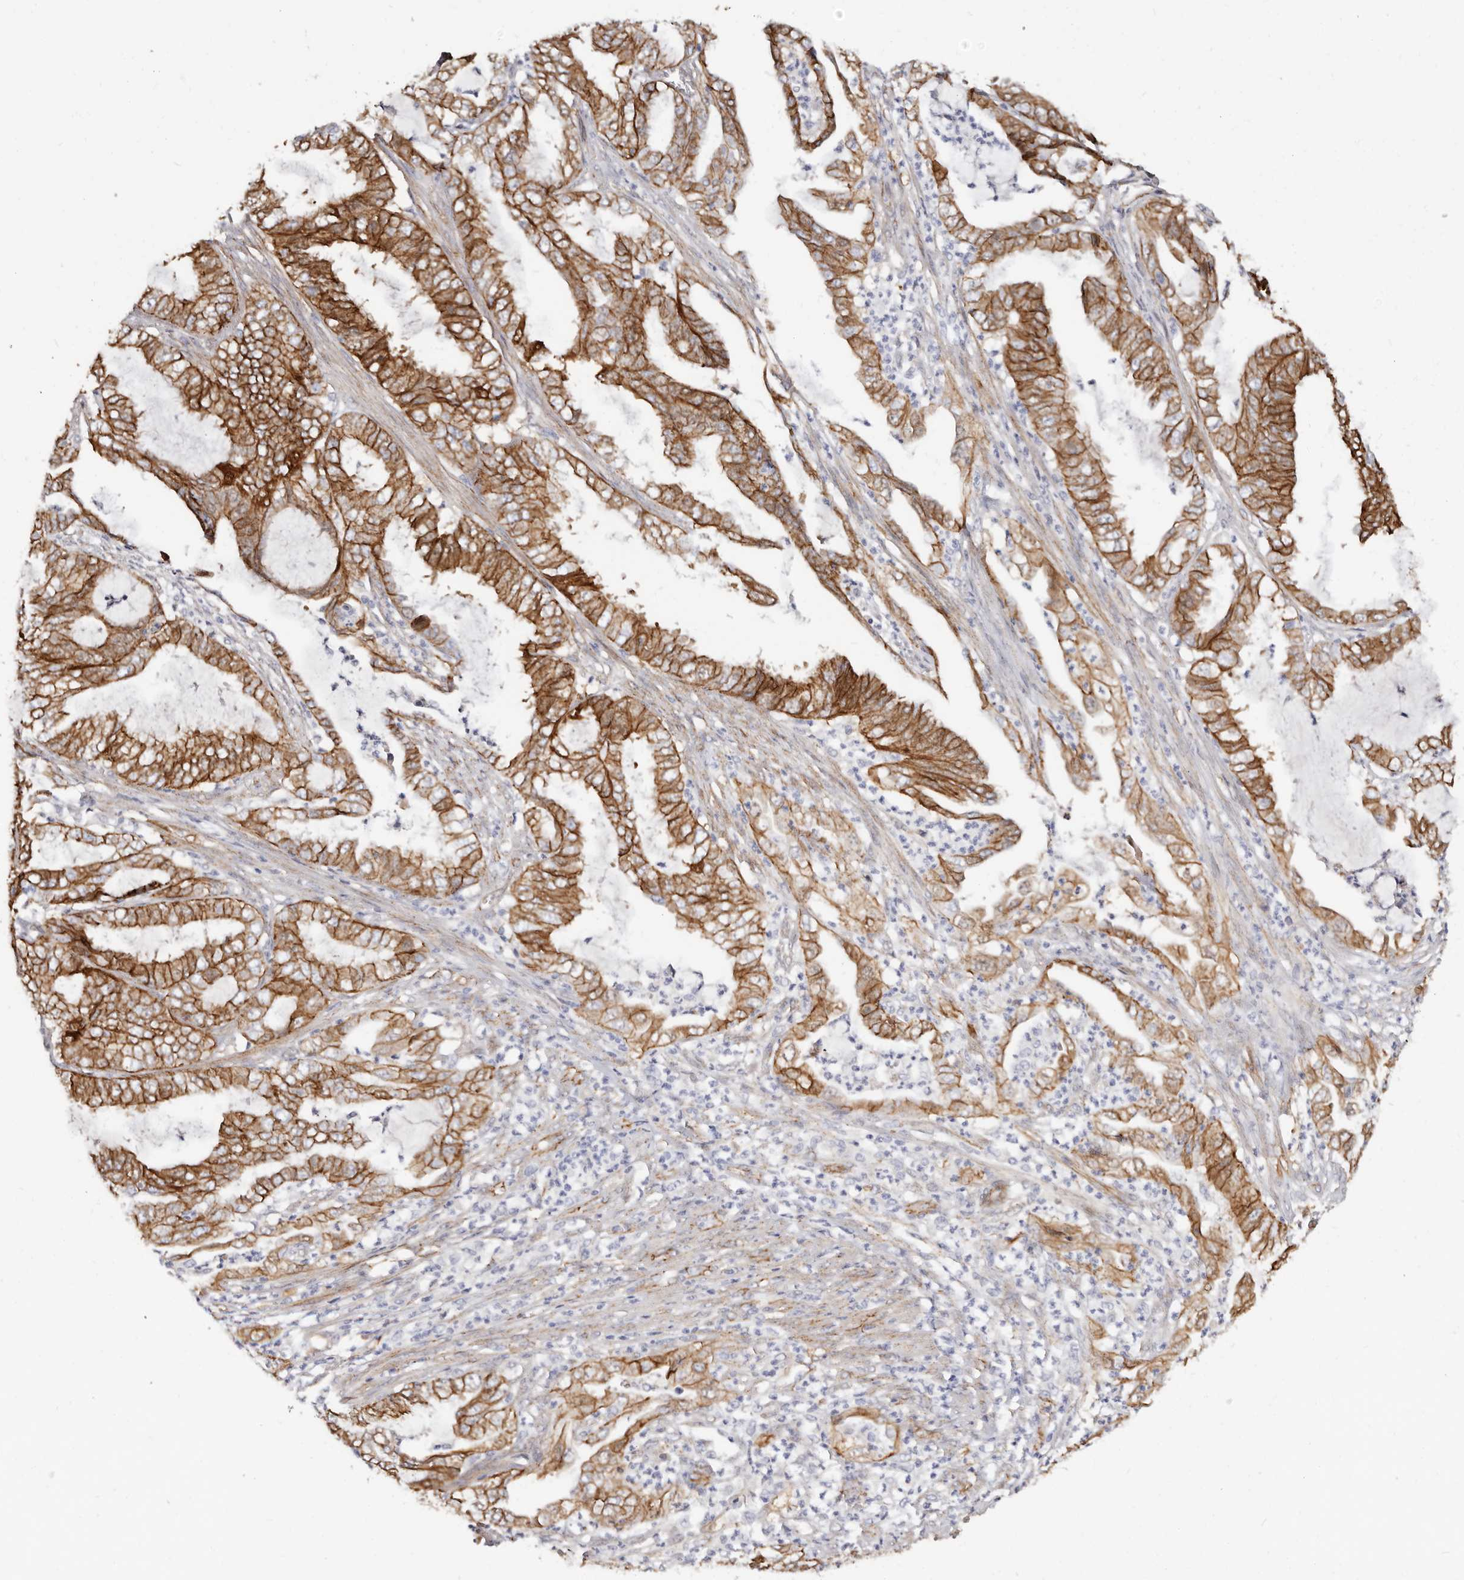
{"staining": {"intensity": "strong", "quantity": ">75%", "location": "cytoplasmic/membranous"}, "tissue": "endometrial cancer", "cell_type": "Tumor cells", "image_type": "cancer", "snomed": [{"axis": "morphology", "description": "Adenocarcinoma, NOS"}, {"axis": "topography", "description": "Endometrium"}], "caption": "Protein staining demonstrates strong cytoplasmic/membranous positivity in approximately >75% of tumor cells in endometrial cancer.", "gene": "CTNNB1", "patient": {"sex": "female", "age": 51}}